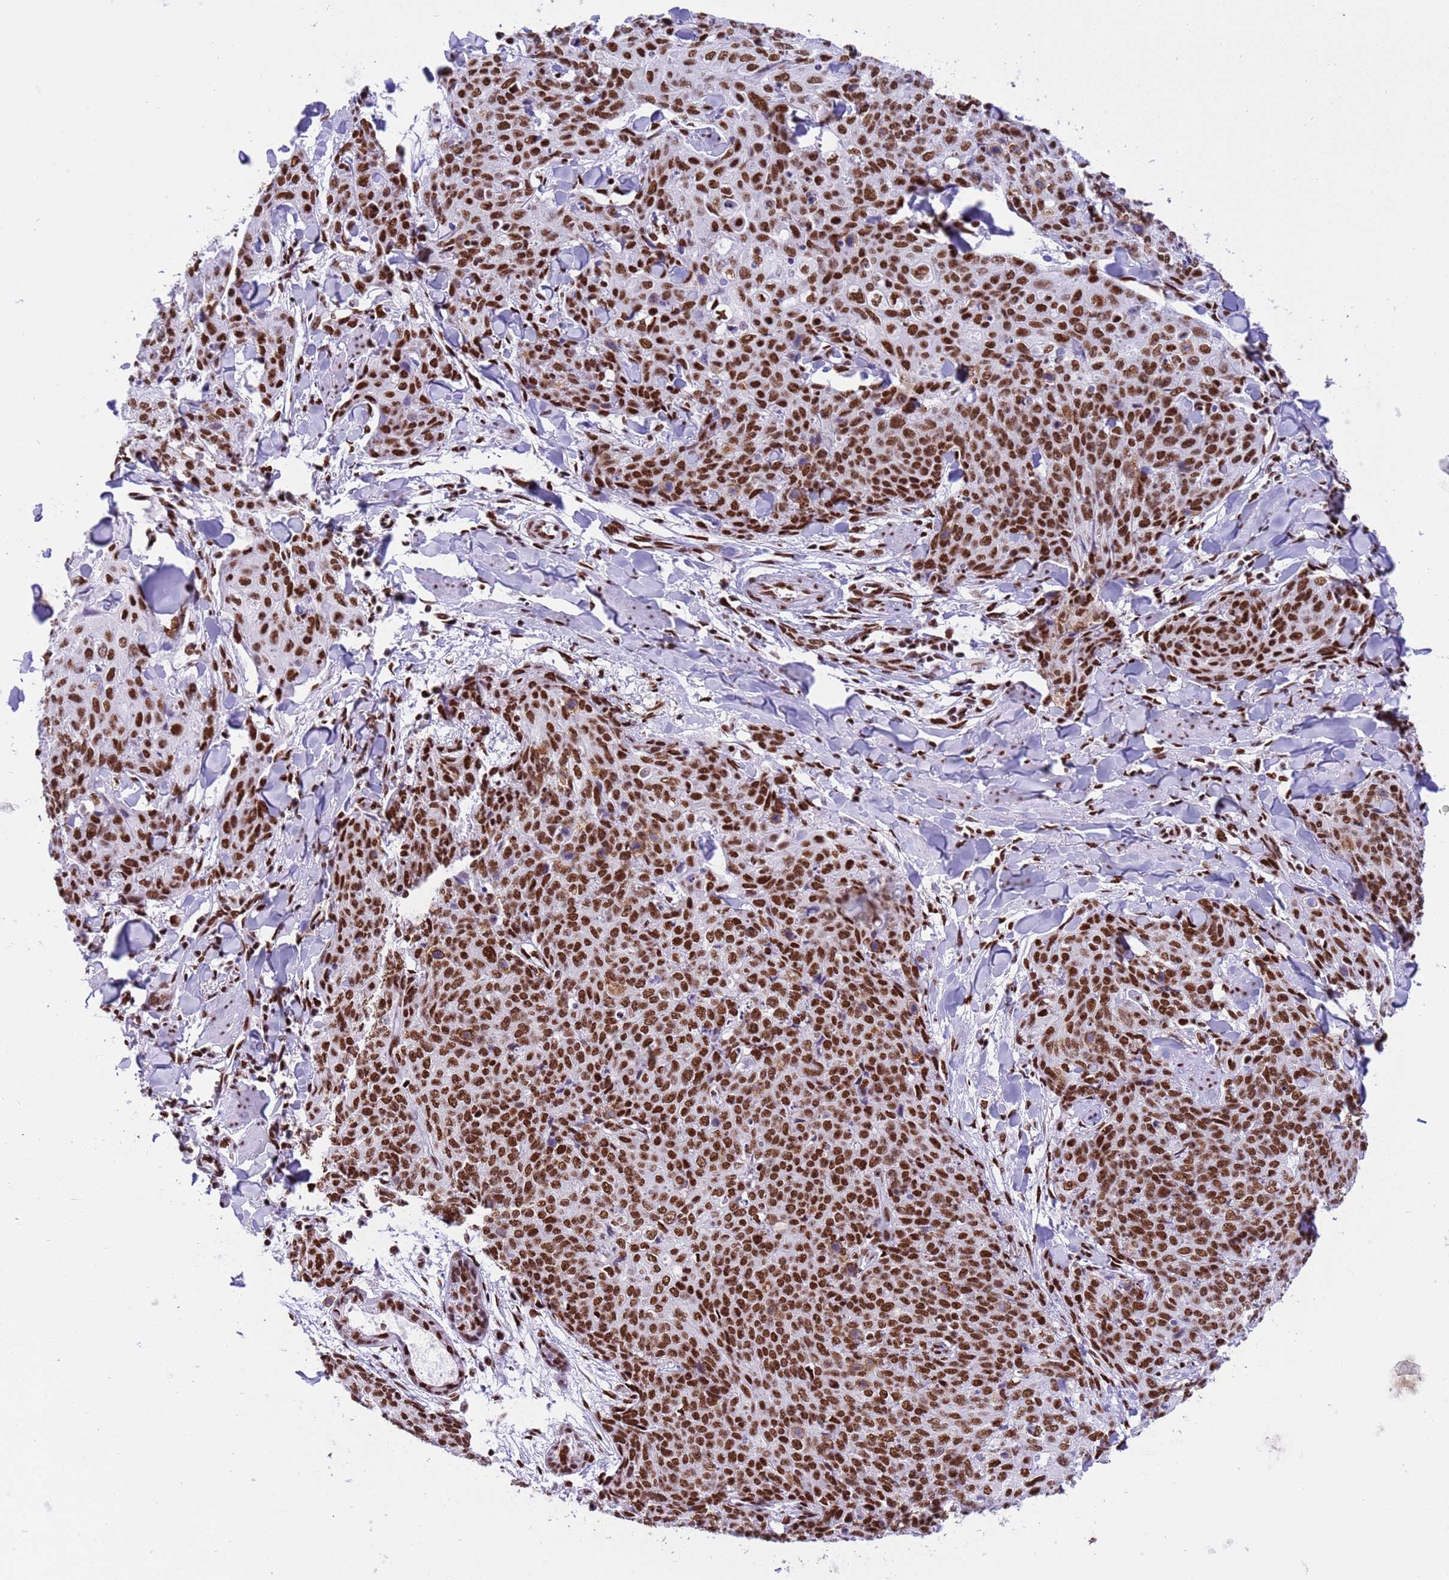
{"staining": {"intensity": "moderate", "quantity": ">75%", "location": "nuclear"}, "tissue": "skin cancer", "cell_type": "Tumor cells", "image_type": "cancer", "snomed": [{"axis": "morphology", "description": "Squamous cell carcinoma, NOS"}, {"axis": "topography", "description": "Skin"}, {"axis": "topography", "description": "Vulva"}], "caption": "A micrograph showing moderate nuclear positivity in approximately >75% of tumor cells in squamous cell carcinoma (skin), as visualized by brown immunohistochemical staining.", "gene": "RALY", "patient": {"sex": "female", "age": 85}}